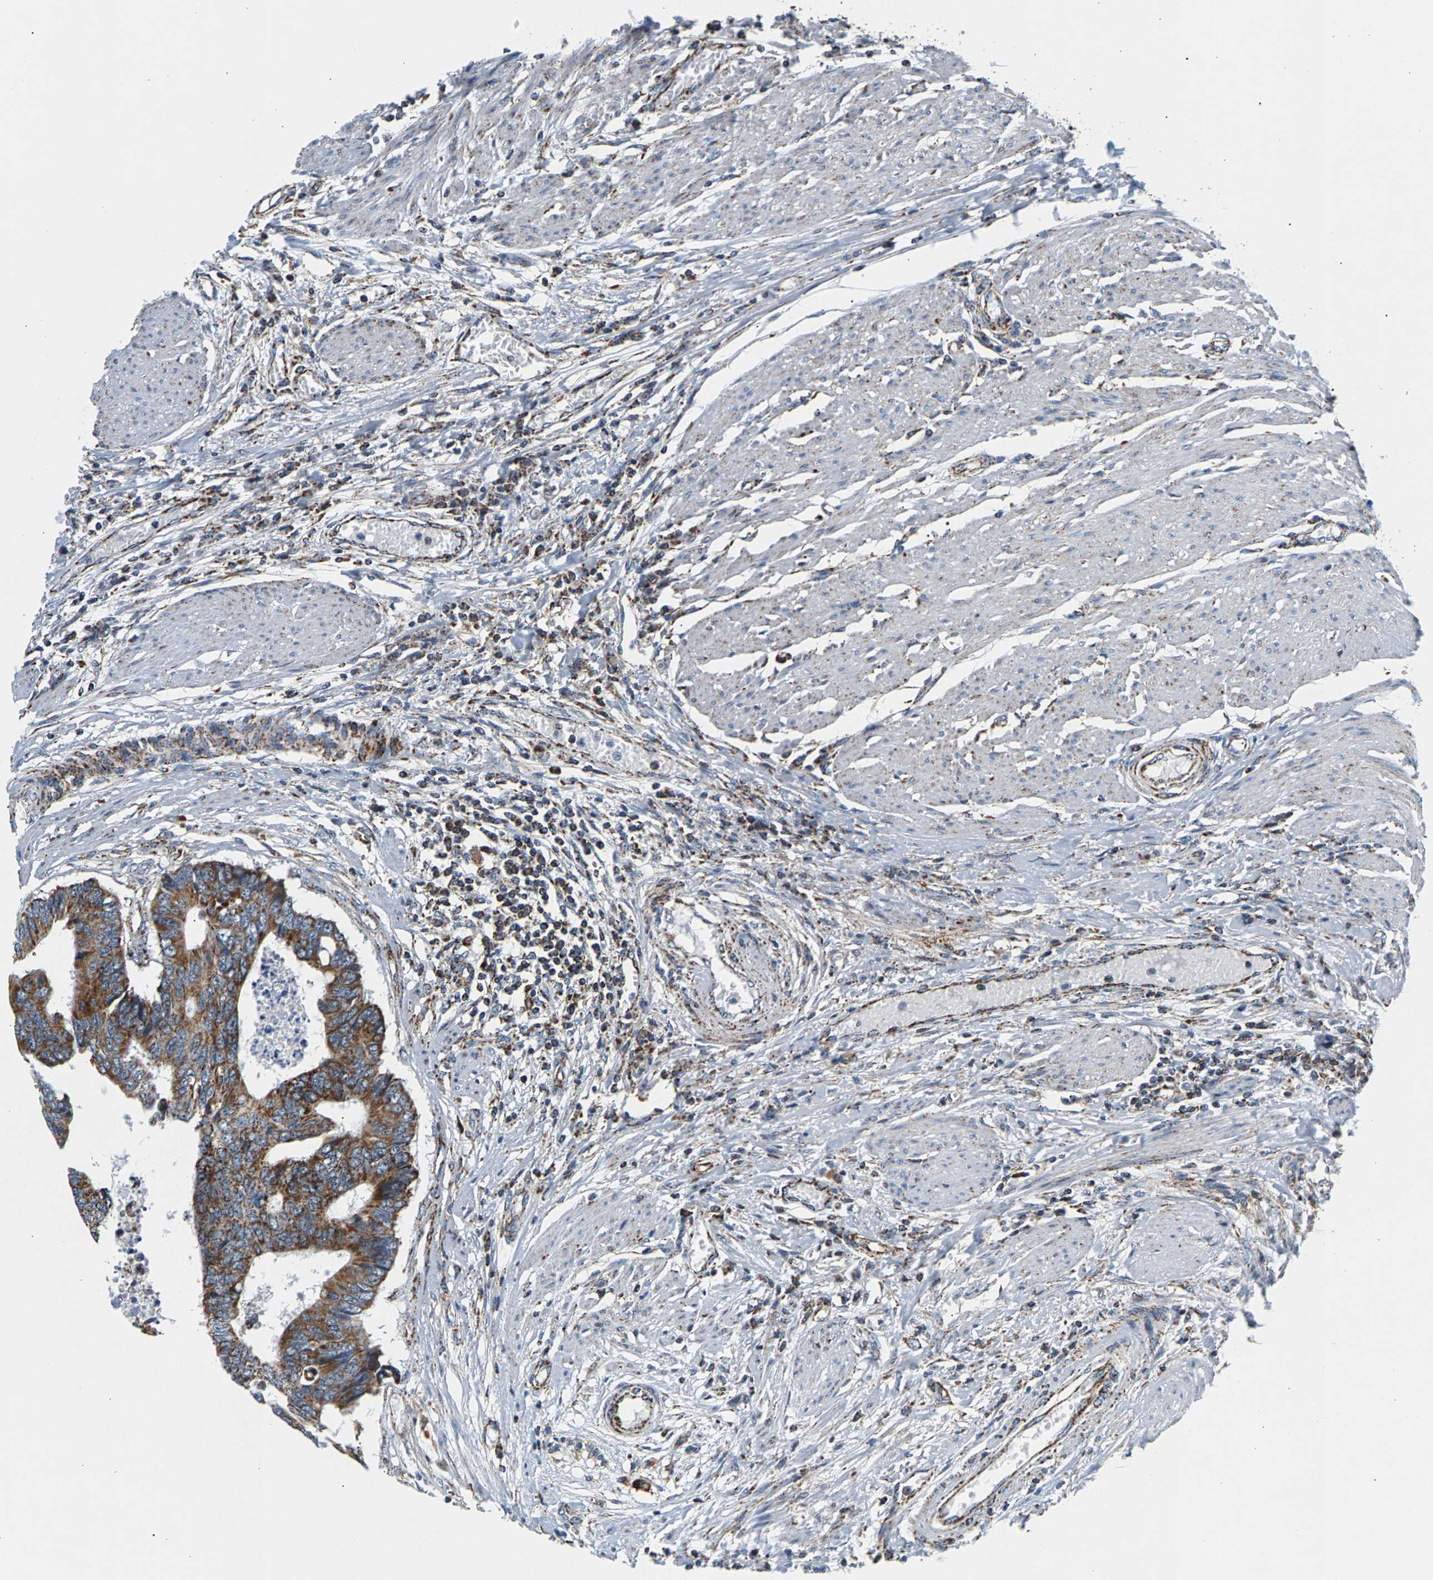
{"staining": {"intensity": "moderate", "quantity": ">75%", "location": "cytoplasmic/membranous"}, "tissue": "colorectal cancer", "cell_type": "Tumor cells", "image_type": "cancer", "snomed": [{"axis": "morphology", "description": "Adenocarcinoma, NOS"}, {"axis": "topography", "description": "Rectum"}], "caption": "Tumor cells demonstrate medium levels of moderate cytoplasmic/membranous expression in about >75% of cells in human colorectal adenocarcinoma.", "gene": "PDE1A", "patient": {"sex": "male", "age": 84}}